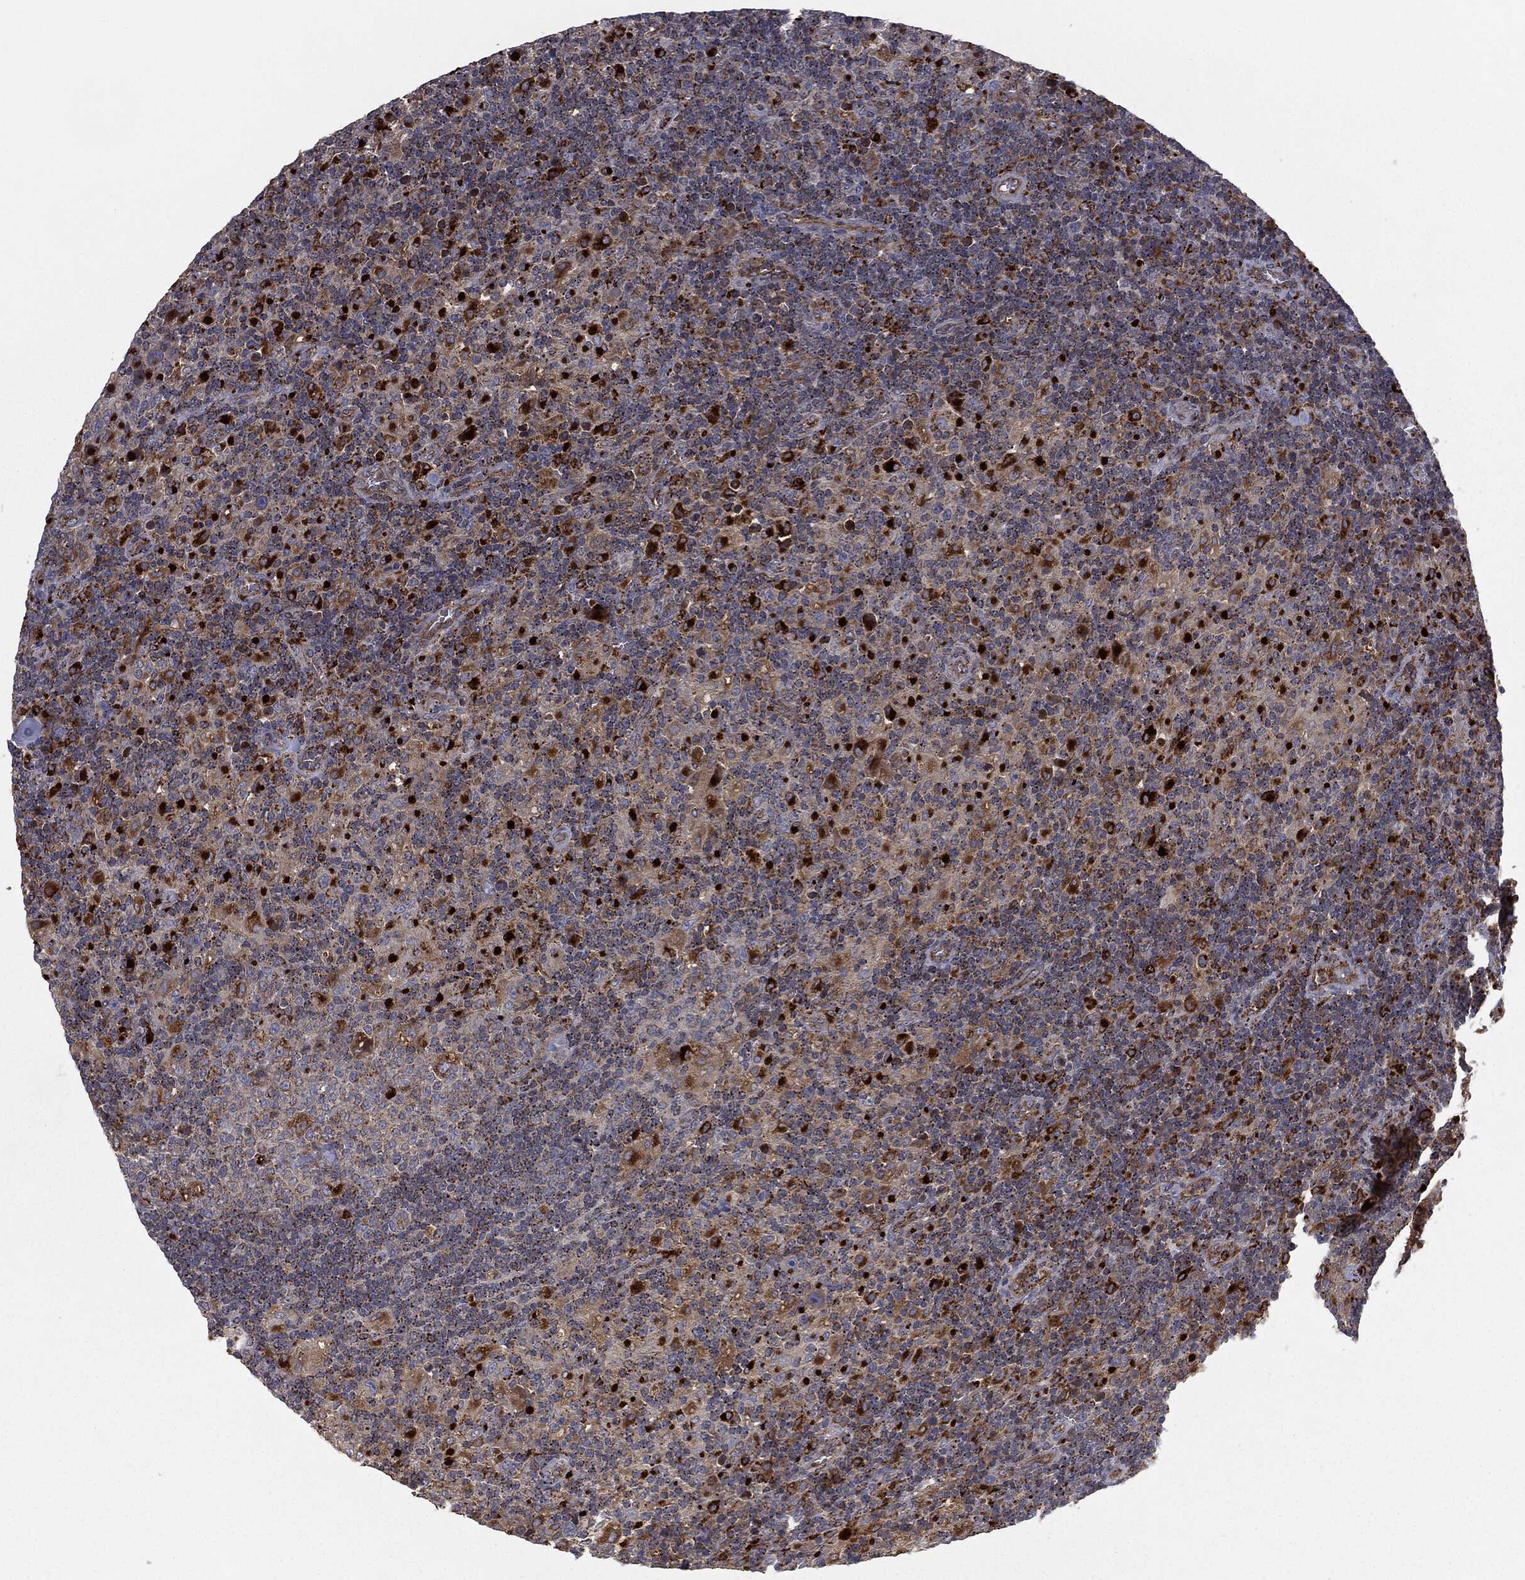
{"staining": {"intensity": "moderate", "quantity": "25%-75%", "location": "cytoplasmic/membranous"}, "tissue": "lymphoma", "cell_type": "Tumor cells", "image_type": "cancer", "snomed": [{"axis": "morphology", "description": "Hodgkin's disease, NOS"}, {"axis": "topography", "description": "Lymph node"}], "caption": "This is an image of immunohistochemistry (IHC) staining of Hodgkin's disease, which shows moderate expression in the cytoplasmic/membranous of tumor cells.", "gene": "CTSA", "patient": {"sex": "male", "age": 70}}